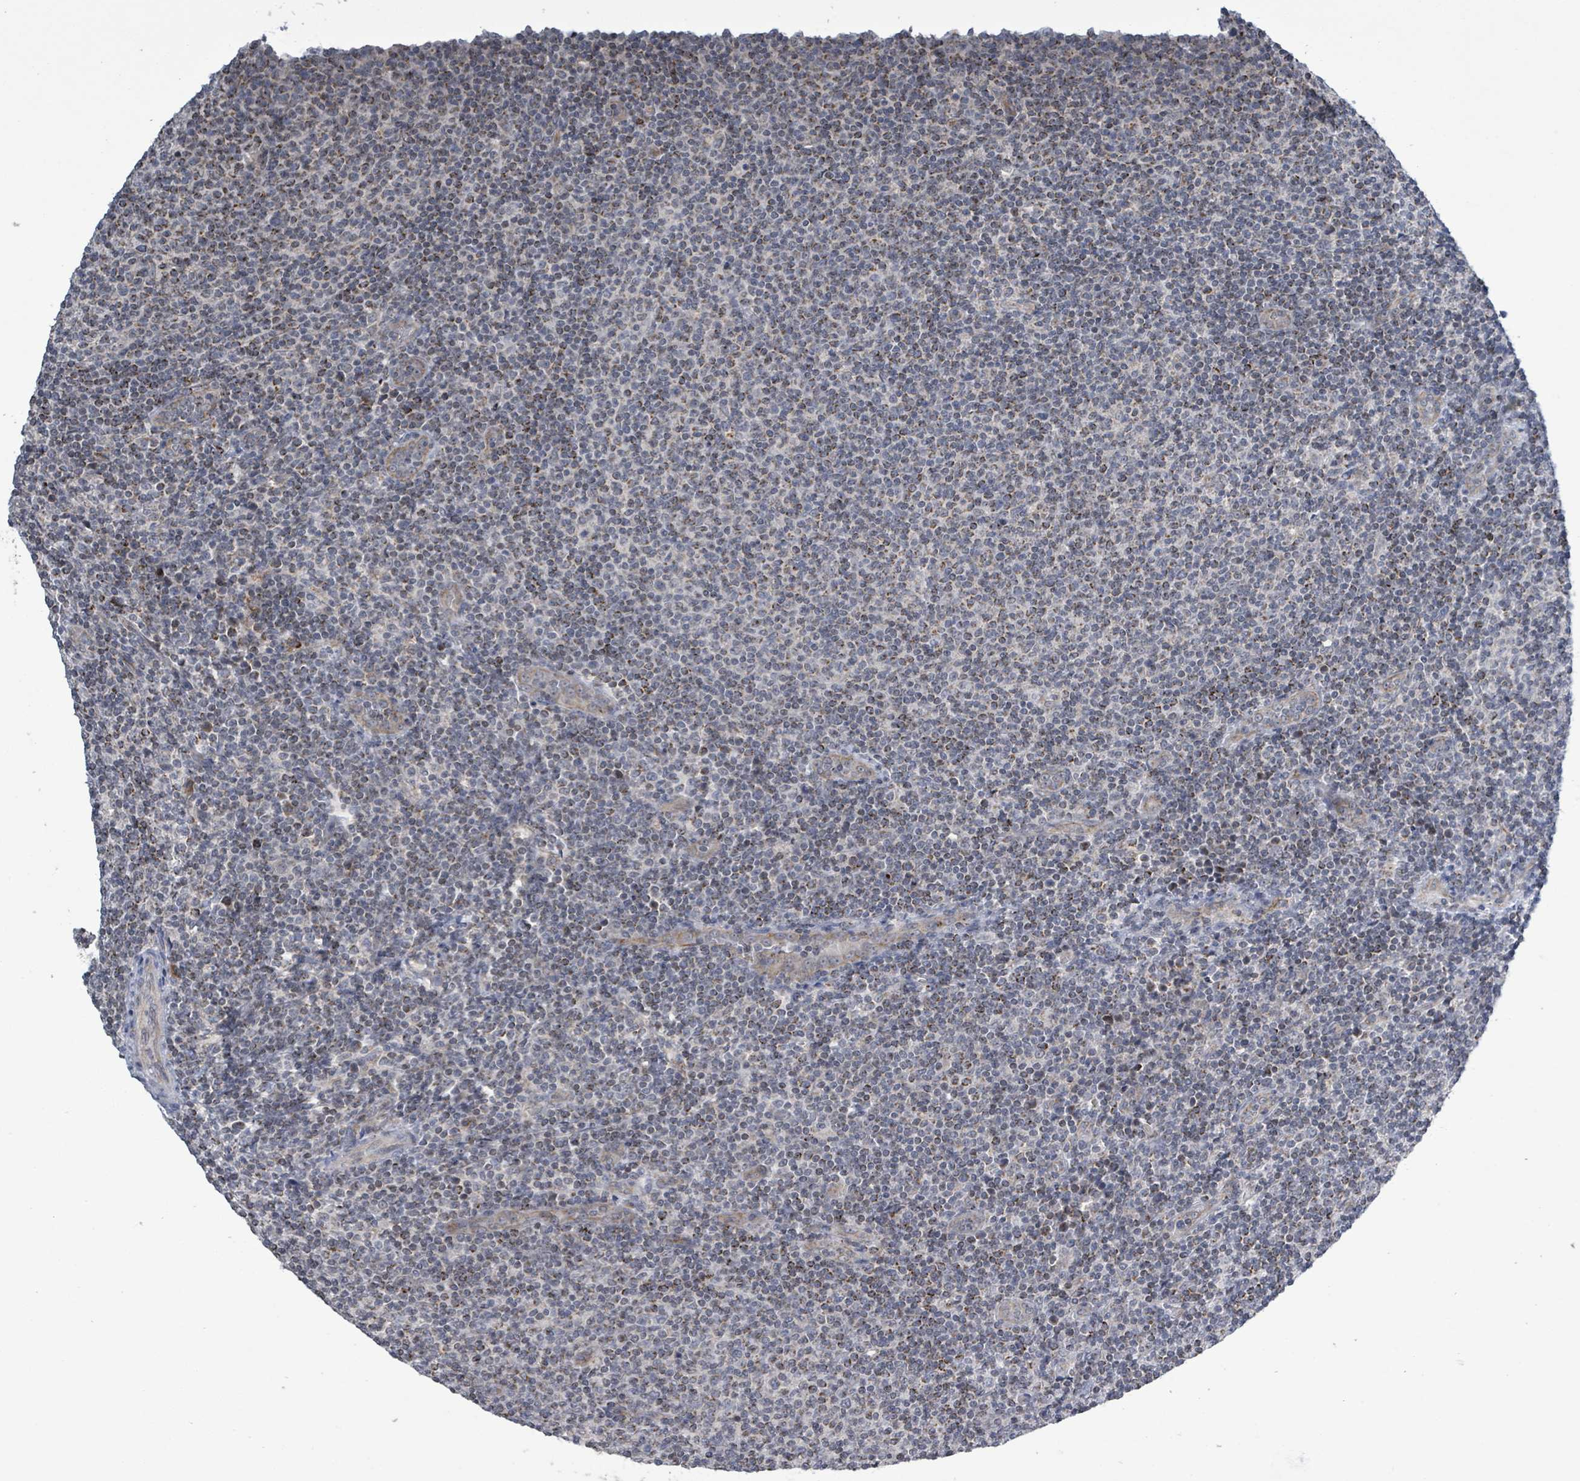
{"staining": {"intensity": "weak", "quantity": "25%-75%", "location": "cytoplasmic/membranous"}, "tissue": "lymphoma", "cell_type": "Tumor cells", "image_type": "cancer", "snomed": [{"axis": "morphology", "description": "Malignant lymphoma, non-Hodgkin's type, Low grade"}, {"axis": "topography", "description": "Lymph node"}], "caption": "This is an image of immunohistochemistry staining of lymphoma, which shows weak expression in the cytoplasmic/membranous of tumor cells.", "gene": "COQ10B", "patient": {"sex": "male", "age": 66}}